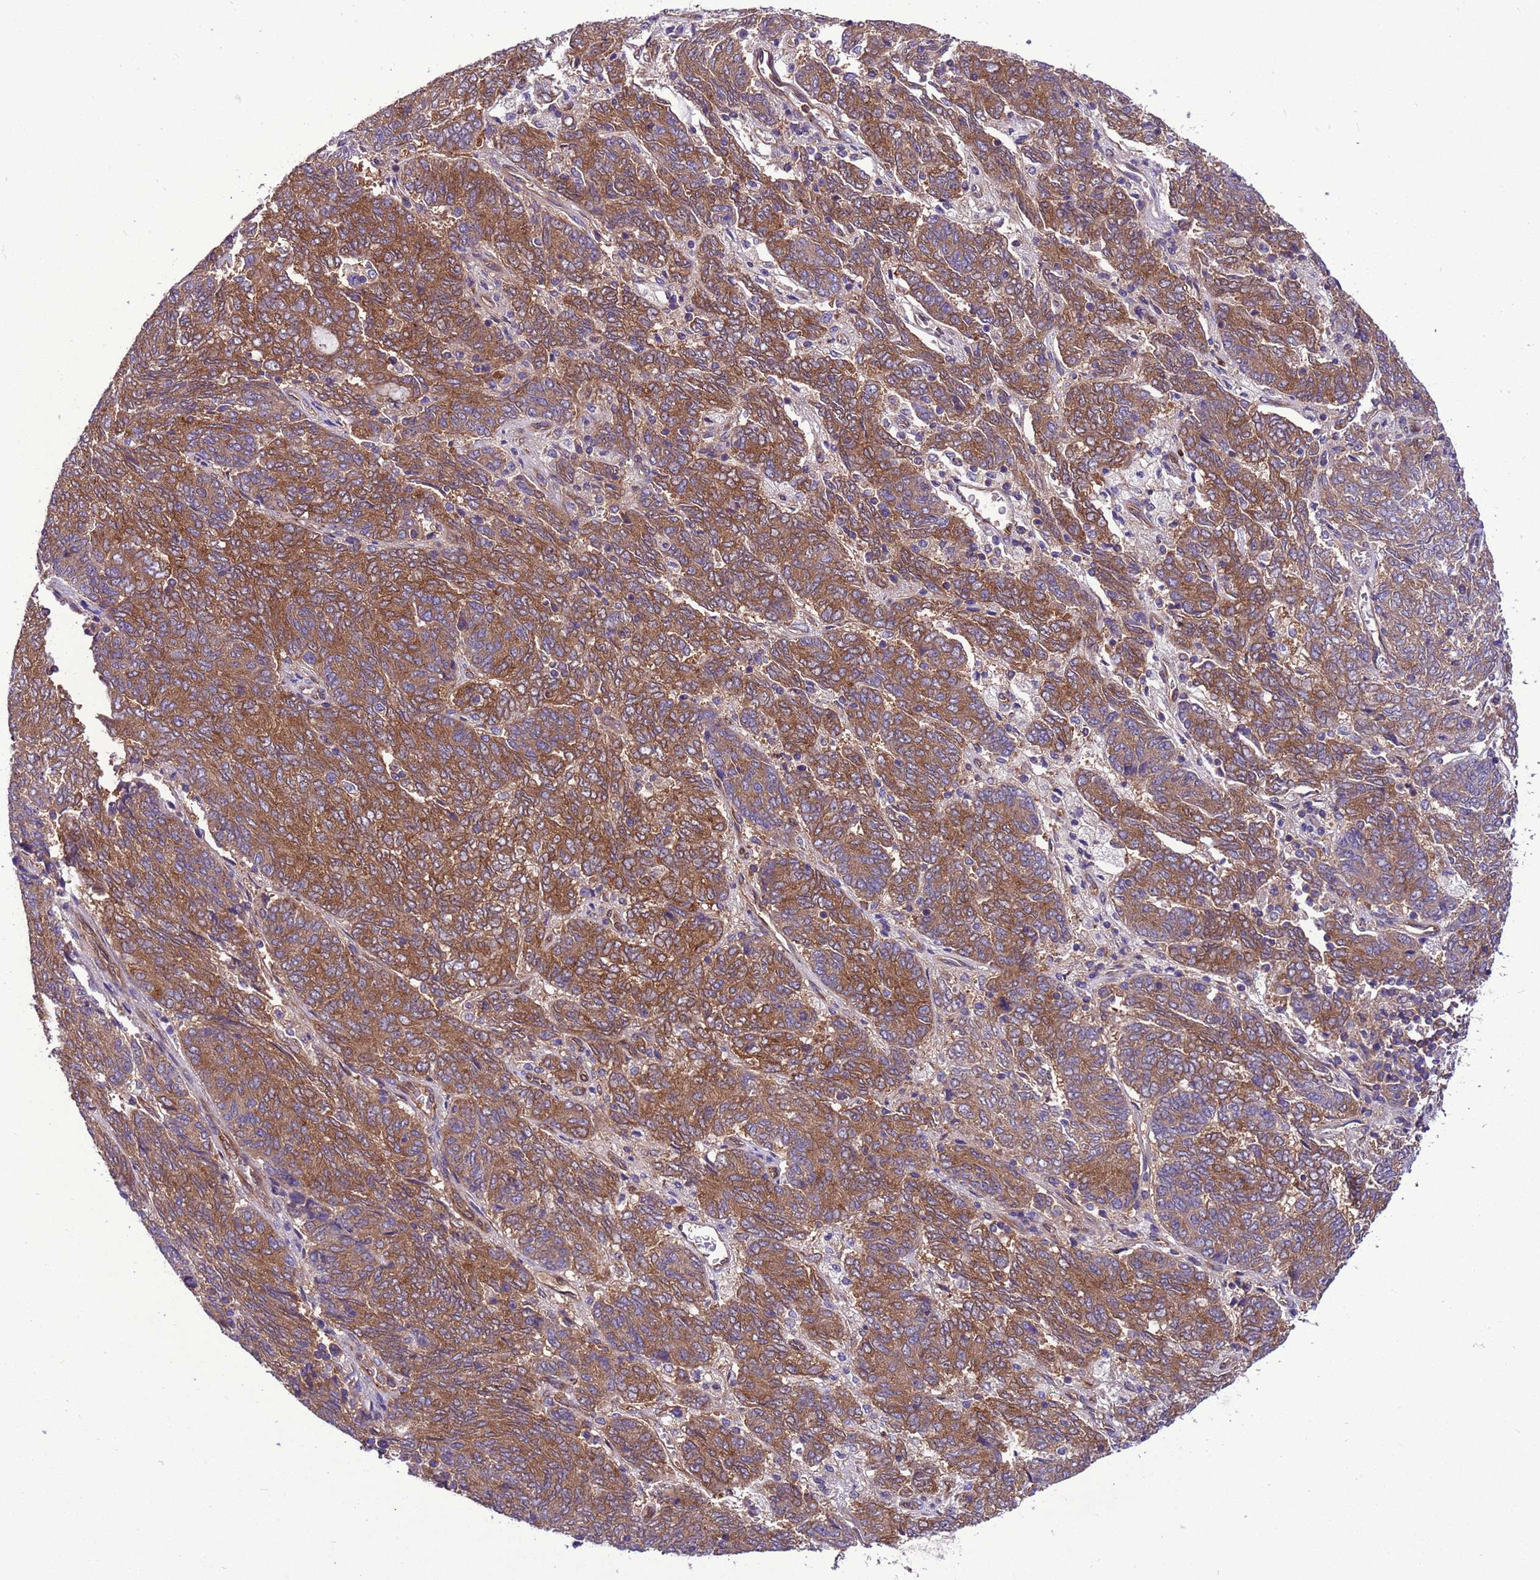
{"staining": {"intensity": "strong", "quantity": ">75%", "location": "cytoplasmic/membranous"}, "tissue": "endometrial cancer", "cell_type": "Tumor cells", "image_type": "cancer", "snomed": [{"axis": "morphology", "description": "Adenocarcinoma, NOS"}, {"axis": "topography", "description": "Endometrium"}], "caption": "Endometrial cancer stained with a protein marker demonstrates strong staining in tumor cells.", "gene": "RABEP2", "patient": {"sex": "female", "age": 80}}